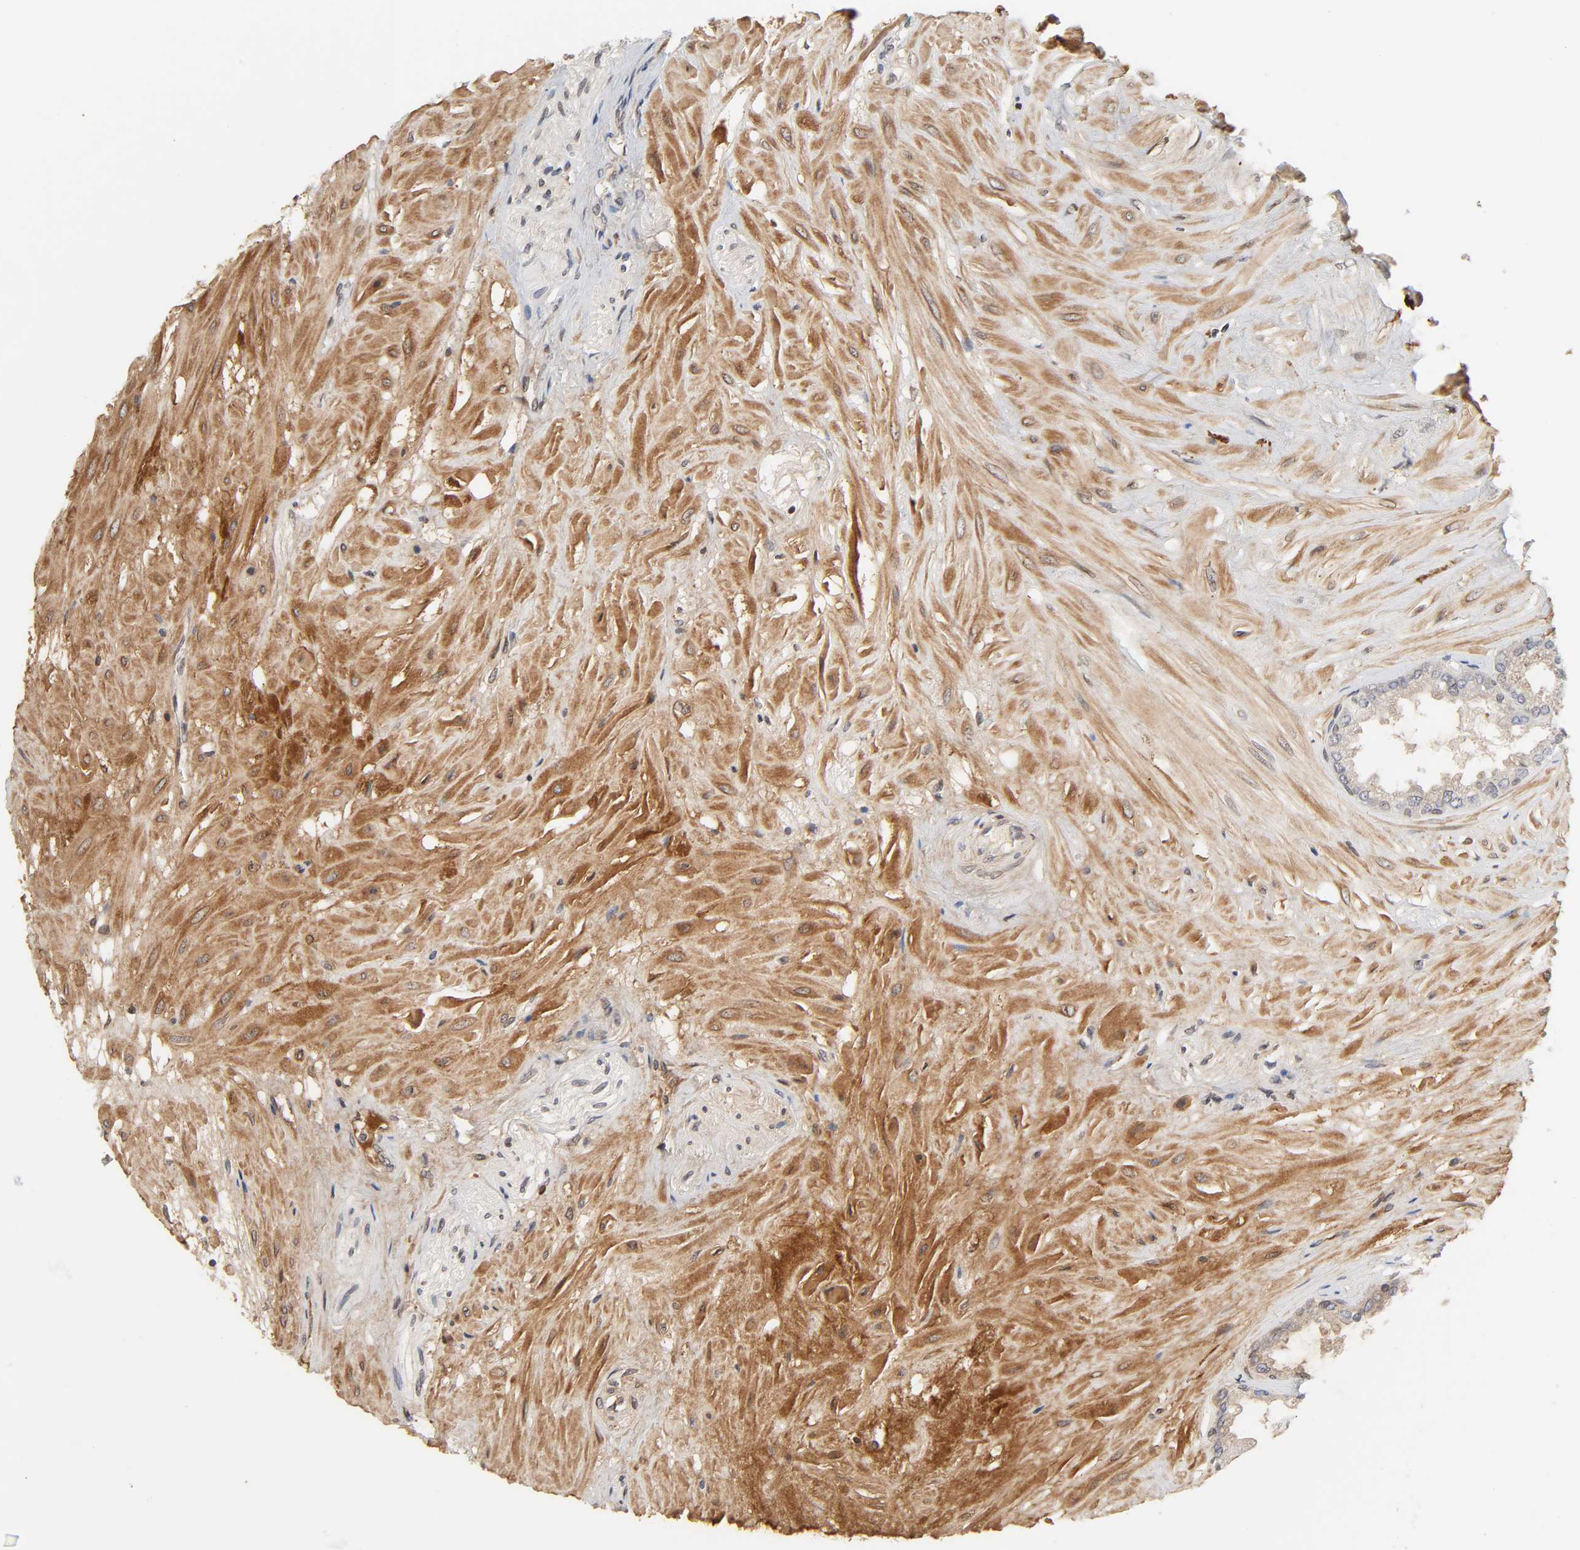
{"staining": {"intensity": "moderate", "quantity": ">75%", "location": "cytoplasmic/membranous,nuclear"}, "tissue": "seminal vesicle", "cell_type": "Glandular cells", "image_type": "normal", "snomed": [{"axis": "morphology", "description": "Normal tissue, NOS"}, {"axis": "topography", "description": "Seminal veicle"}], "caption": "Protein staining of normal seminal vesicle reveals moderate cytoplasmic/membranous,nuclear positivity in approximately >75% of glandular cells. (DAB = brown stain, brightfield microscopy at high magnification).", "gene": "CPN2", "patient": {"sex": "male", "age": 46}}